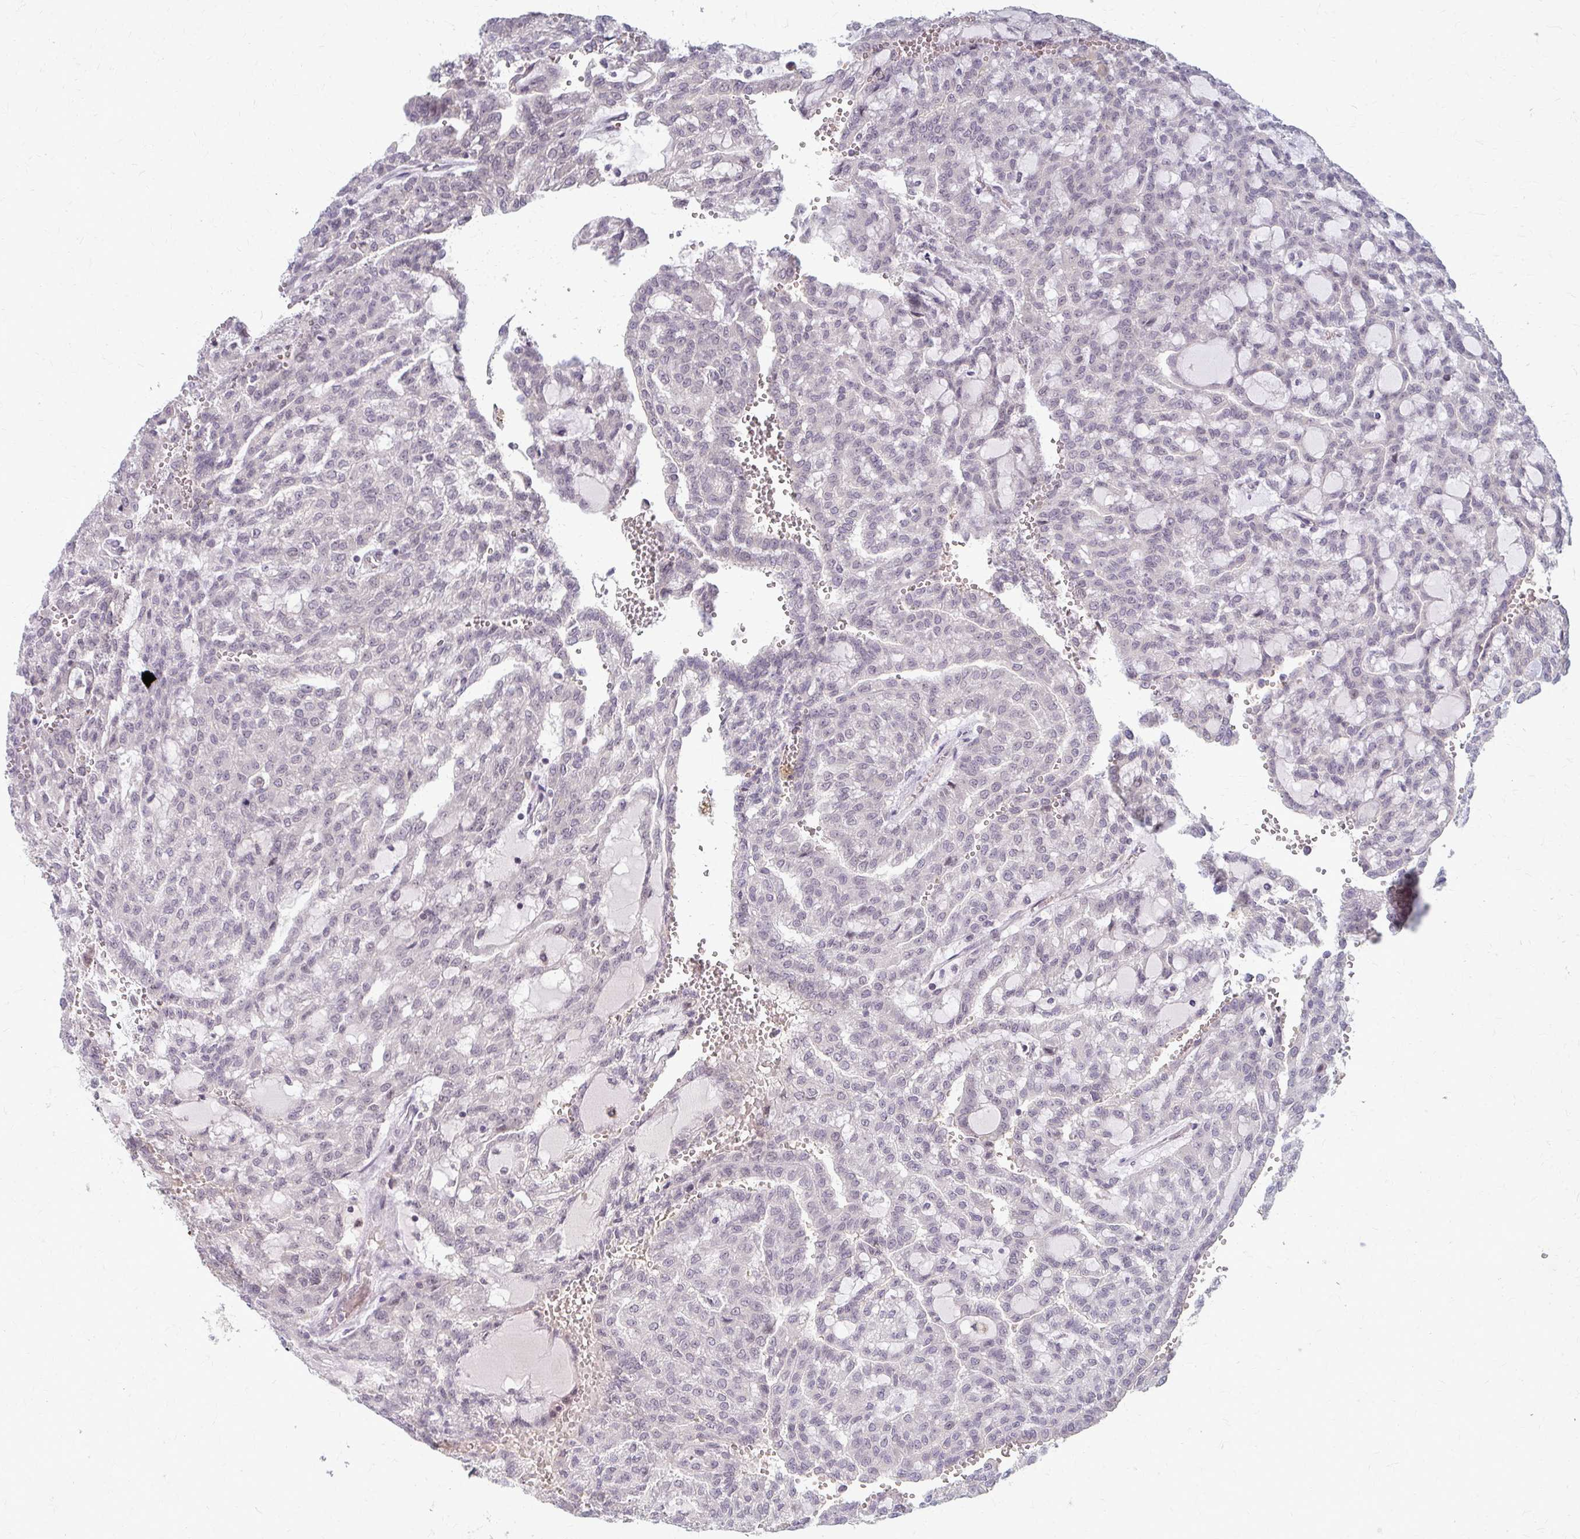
{"staining": {"intensity": "negative", "quantity": "none", "location": "none"}, "tissue": "renal cancer", "cell_type": "Tumor cells", "image_type": "cancer", "snomed": [{"axis": "morphology", "description": "Adenocarcinoma, NOS"}, {"axis": "topography", "description": "Kidney"}], "caption": "Tumor cells are negative for brown protein staining in adenocarcinoma (renal). (DAB immunohistochemistry, high magnification).", "gene": "NUDT16", "patient": {"sex": "male", "age": 63}}